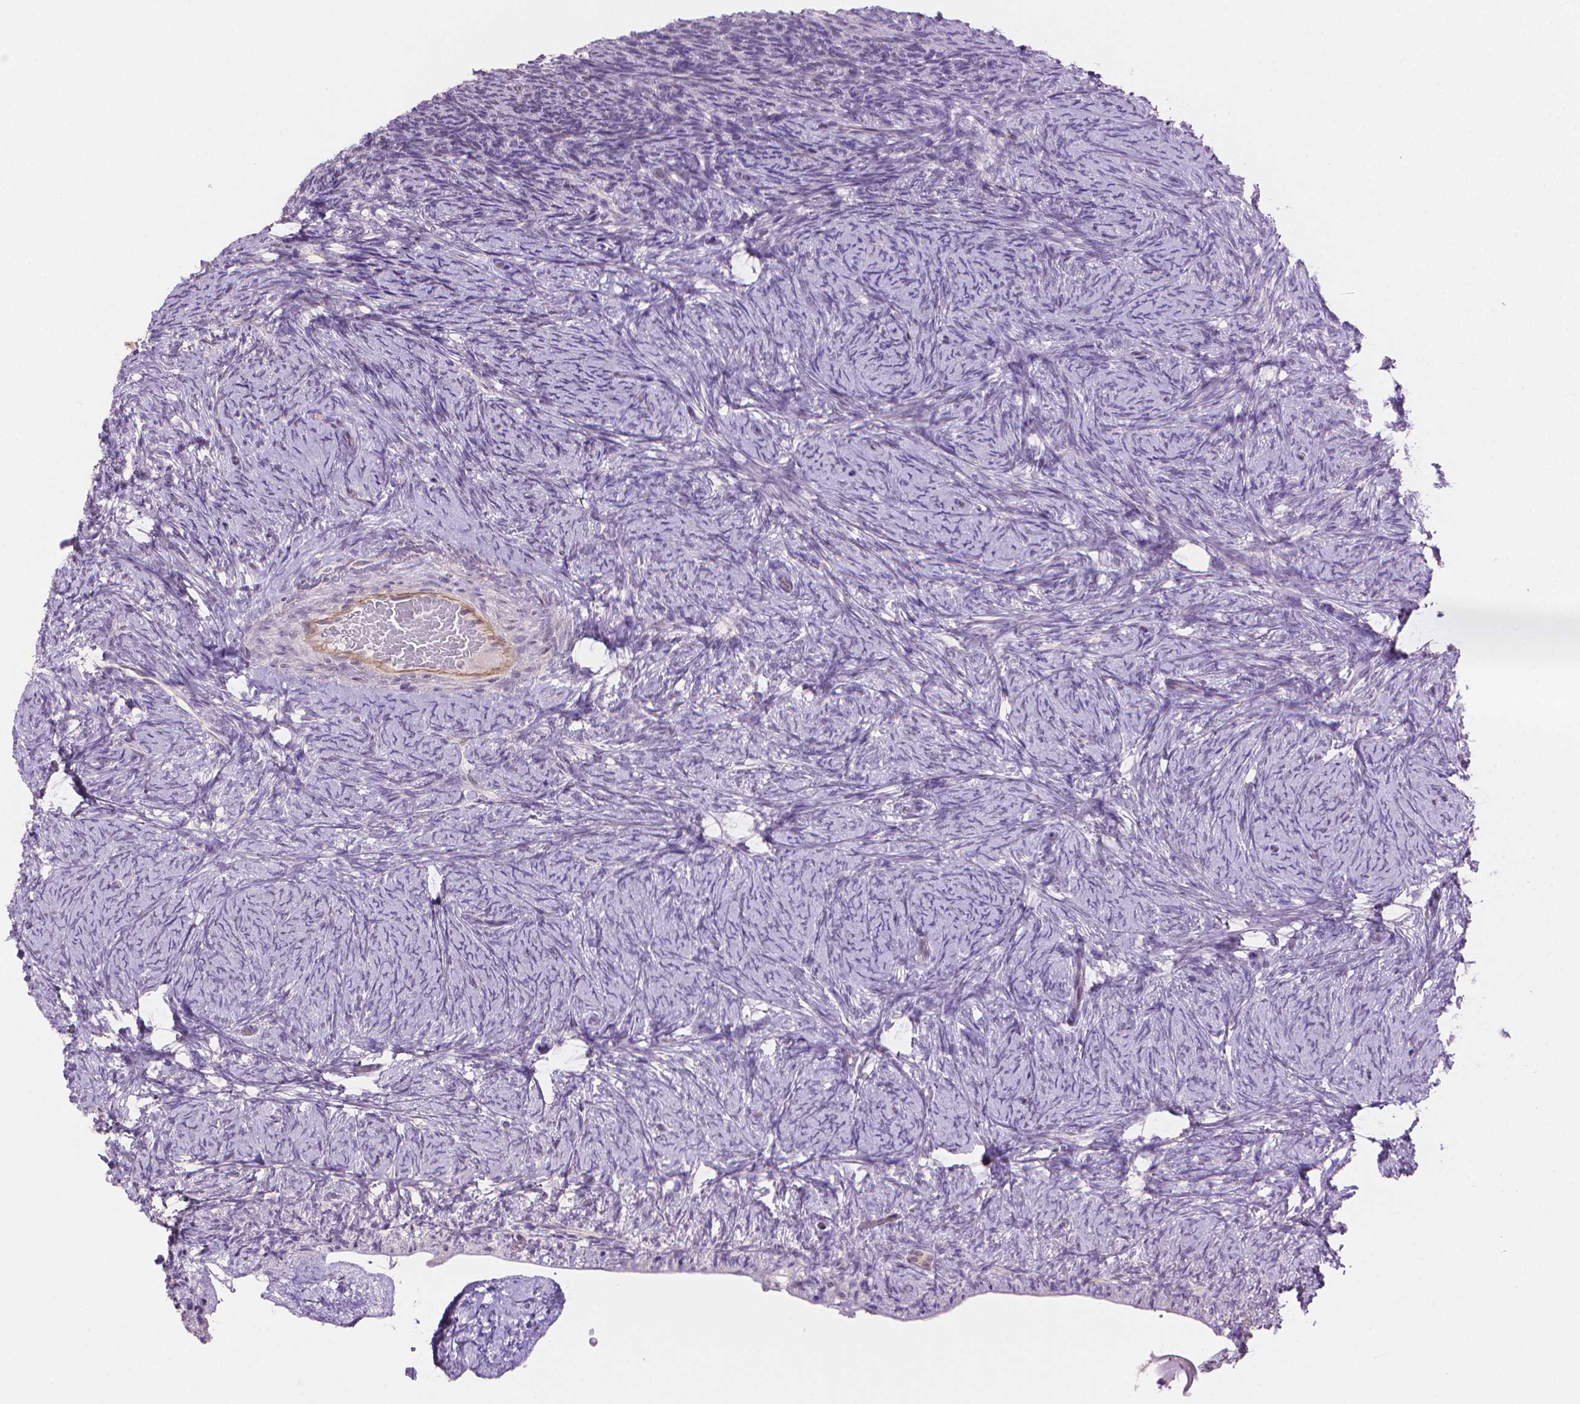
{"staining": {"intensity": "negative", "quantity": "none", "location": "none"}, "tissue": "ovary", "cell_type": "Ovarian stroma cells", "image_type": "normal", "snomed": [{"axis": "morphology", "description": "Normal tissue, NOS"}, {"axis": "topography", "description": "Ovary"}], "caption": "Immunohistochemical staining of benign human ovary exhibits no significant positivity in ovarian stroma cells.", "gene": "TMEM184A", "patient": {"sex": "female", "age": 34}}